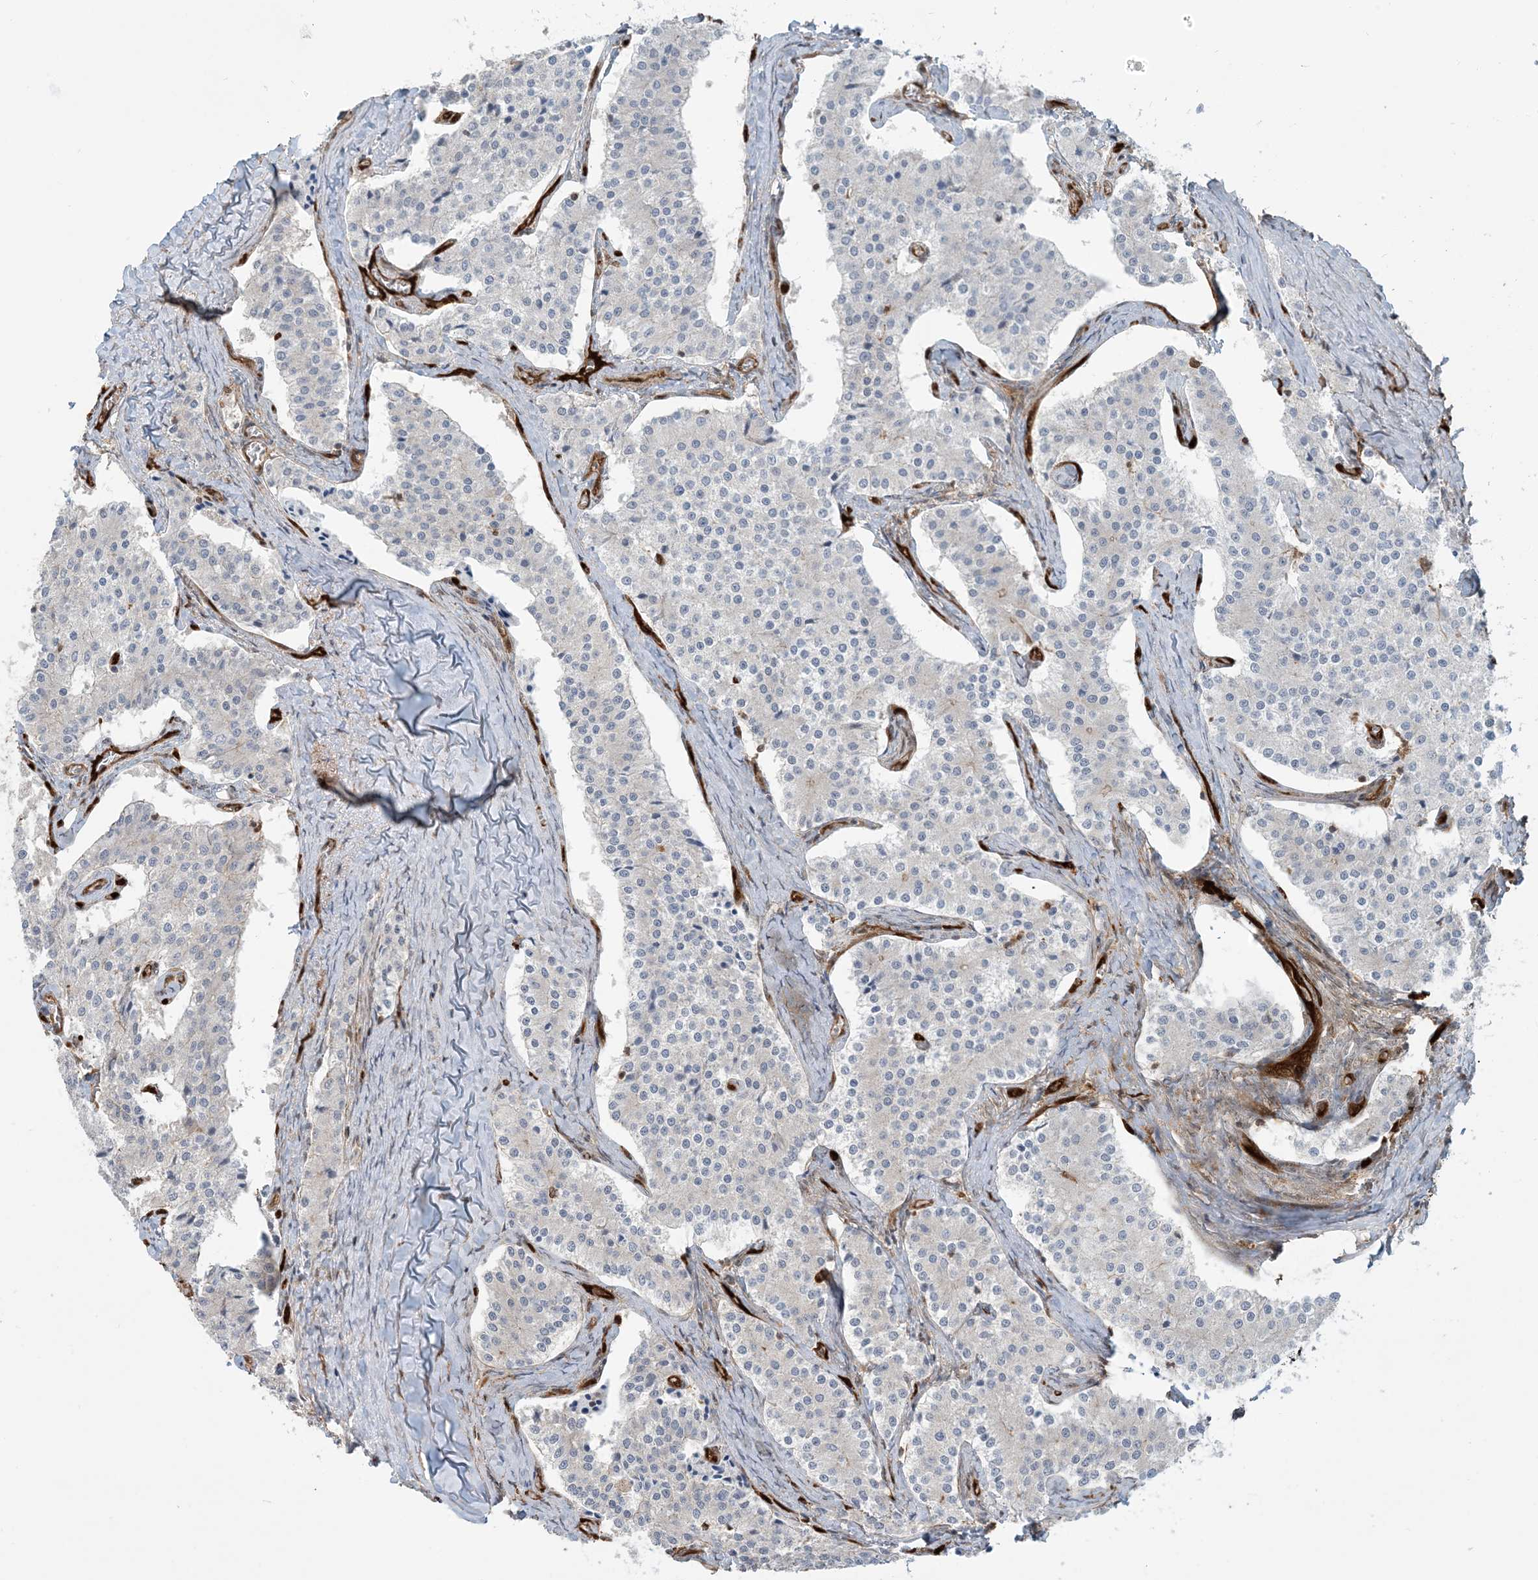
{"staining": {"intensity": "negative", "quantity": "none", "location": "none"}, "tissue": "carcinoid", "cell_type": "Tumor cells", "image_type": "cancer", "snomed": [{"axis": "morphology", "description": "Carcinoid, malignant, NOS"}, {"axis": "topography", "description": "Colon"}], "caption": "Immunohistochemistry (IHC) micrograph of neoplastic tissue: human carcinoid stained with DAB demonstrates no significant protein expression in tumor cells.", "gene": "PPM1F", "patient": {"sex": "female", "age": 52}}